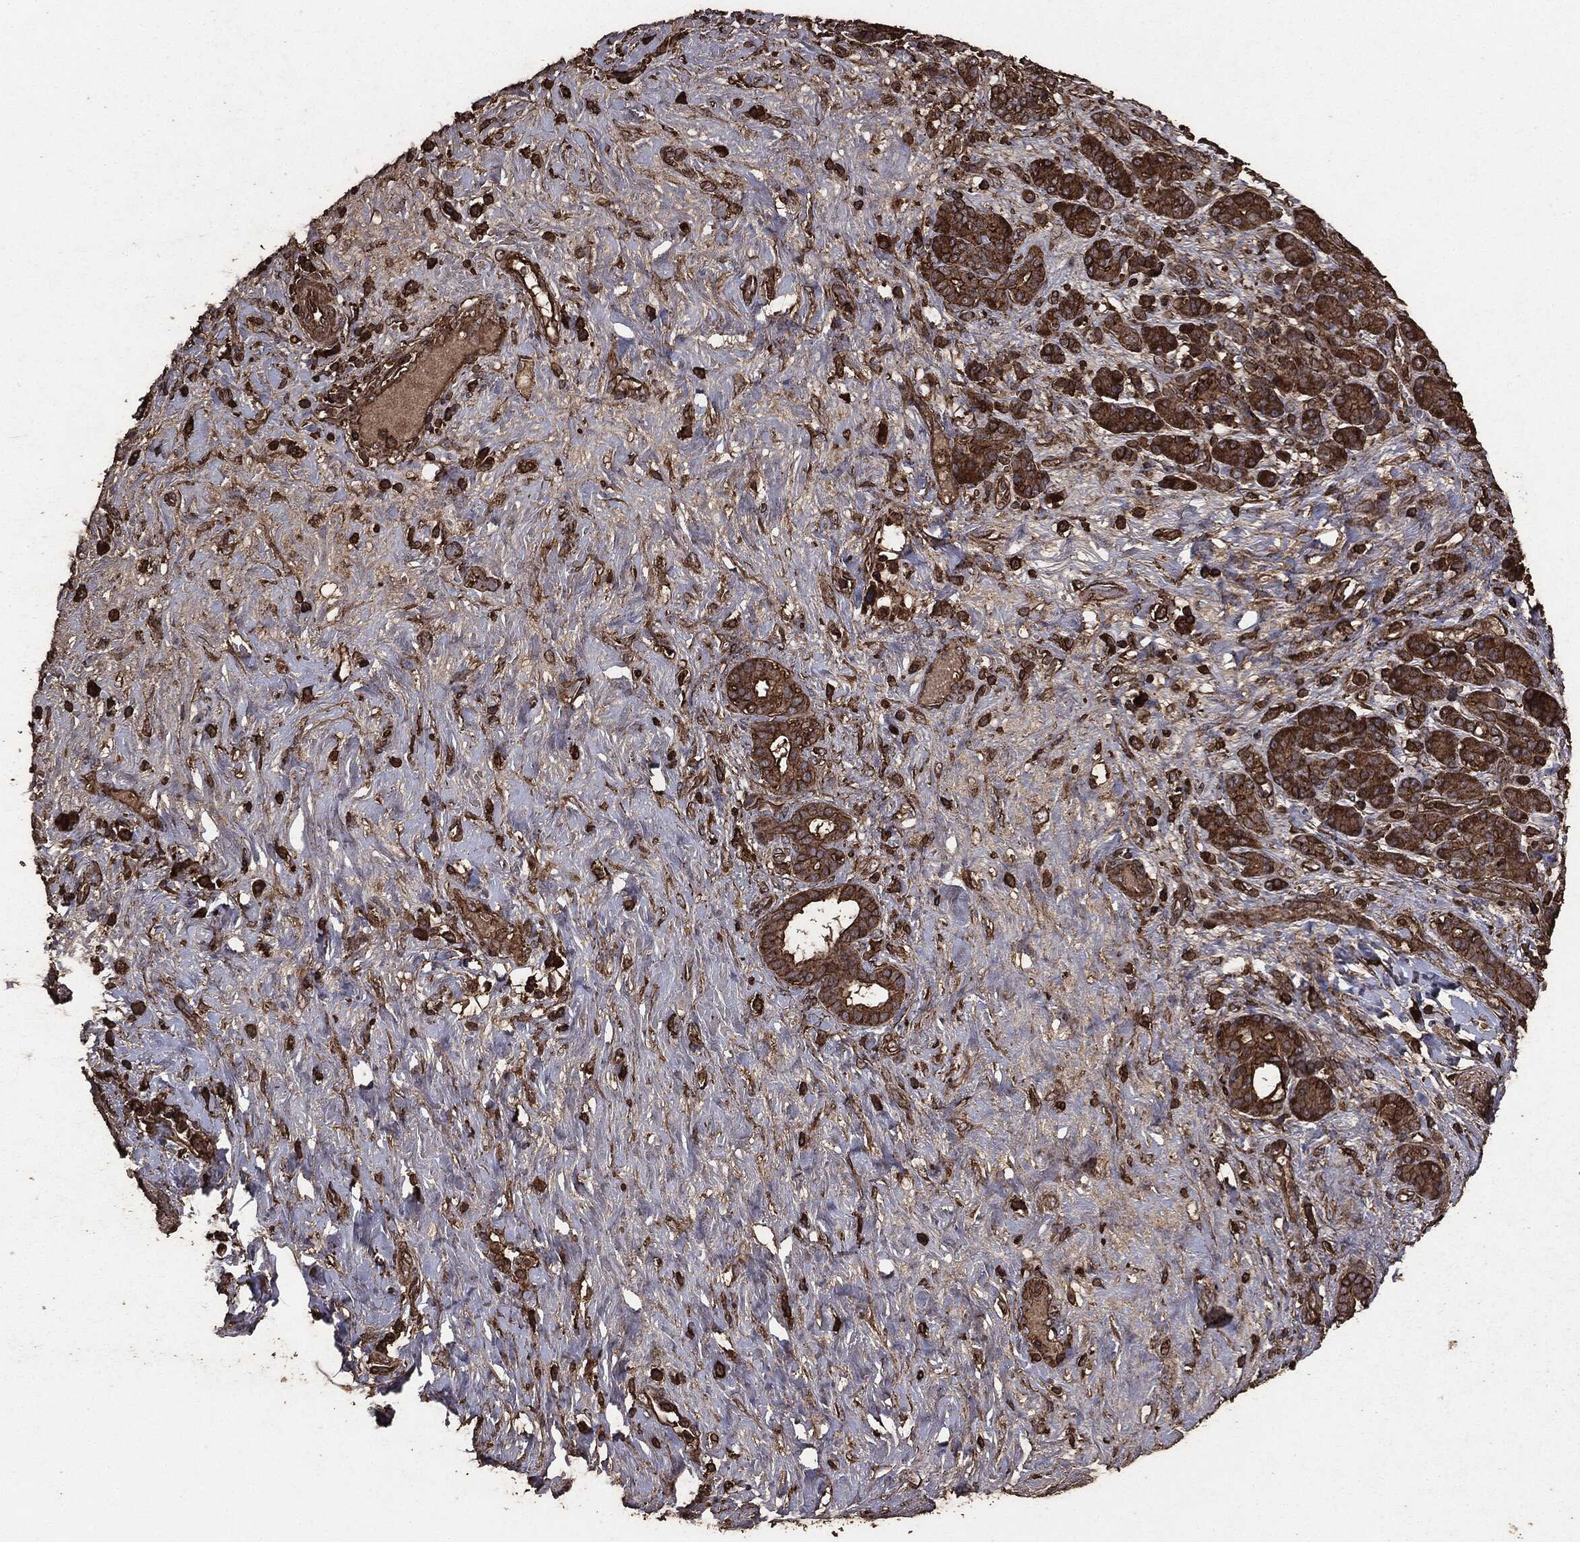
{"staining": {"intensity": "moderate", "quantity": ">75%", "location": "cytoplasmic/membranous"}, "tissue": "pancreatic cancer", "cell_type": "Tumor cells", "image_type": "cancer", "snomed": [{"axis": "morphology", "description": "Adenocarcinoma, NOS"}, {"axis": "topography", "description": "Pancreas"}], "caption": "IHC photomicrograph of neoplastic tissue: human pancreatic cancer stained using IHC shows medium levels of moderate protein expression localized specifically in the cytoplasmic/membranous of tumor cells, appearing as a cytoplasmic/membranous brown color.", "gene": "MTOR", "patient": {"sex": "male", "age": 44}}